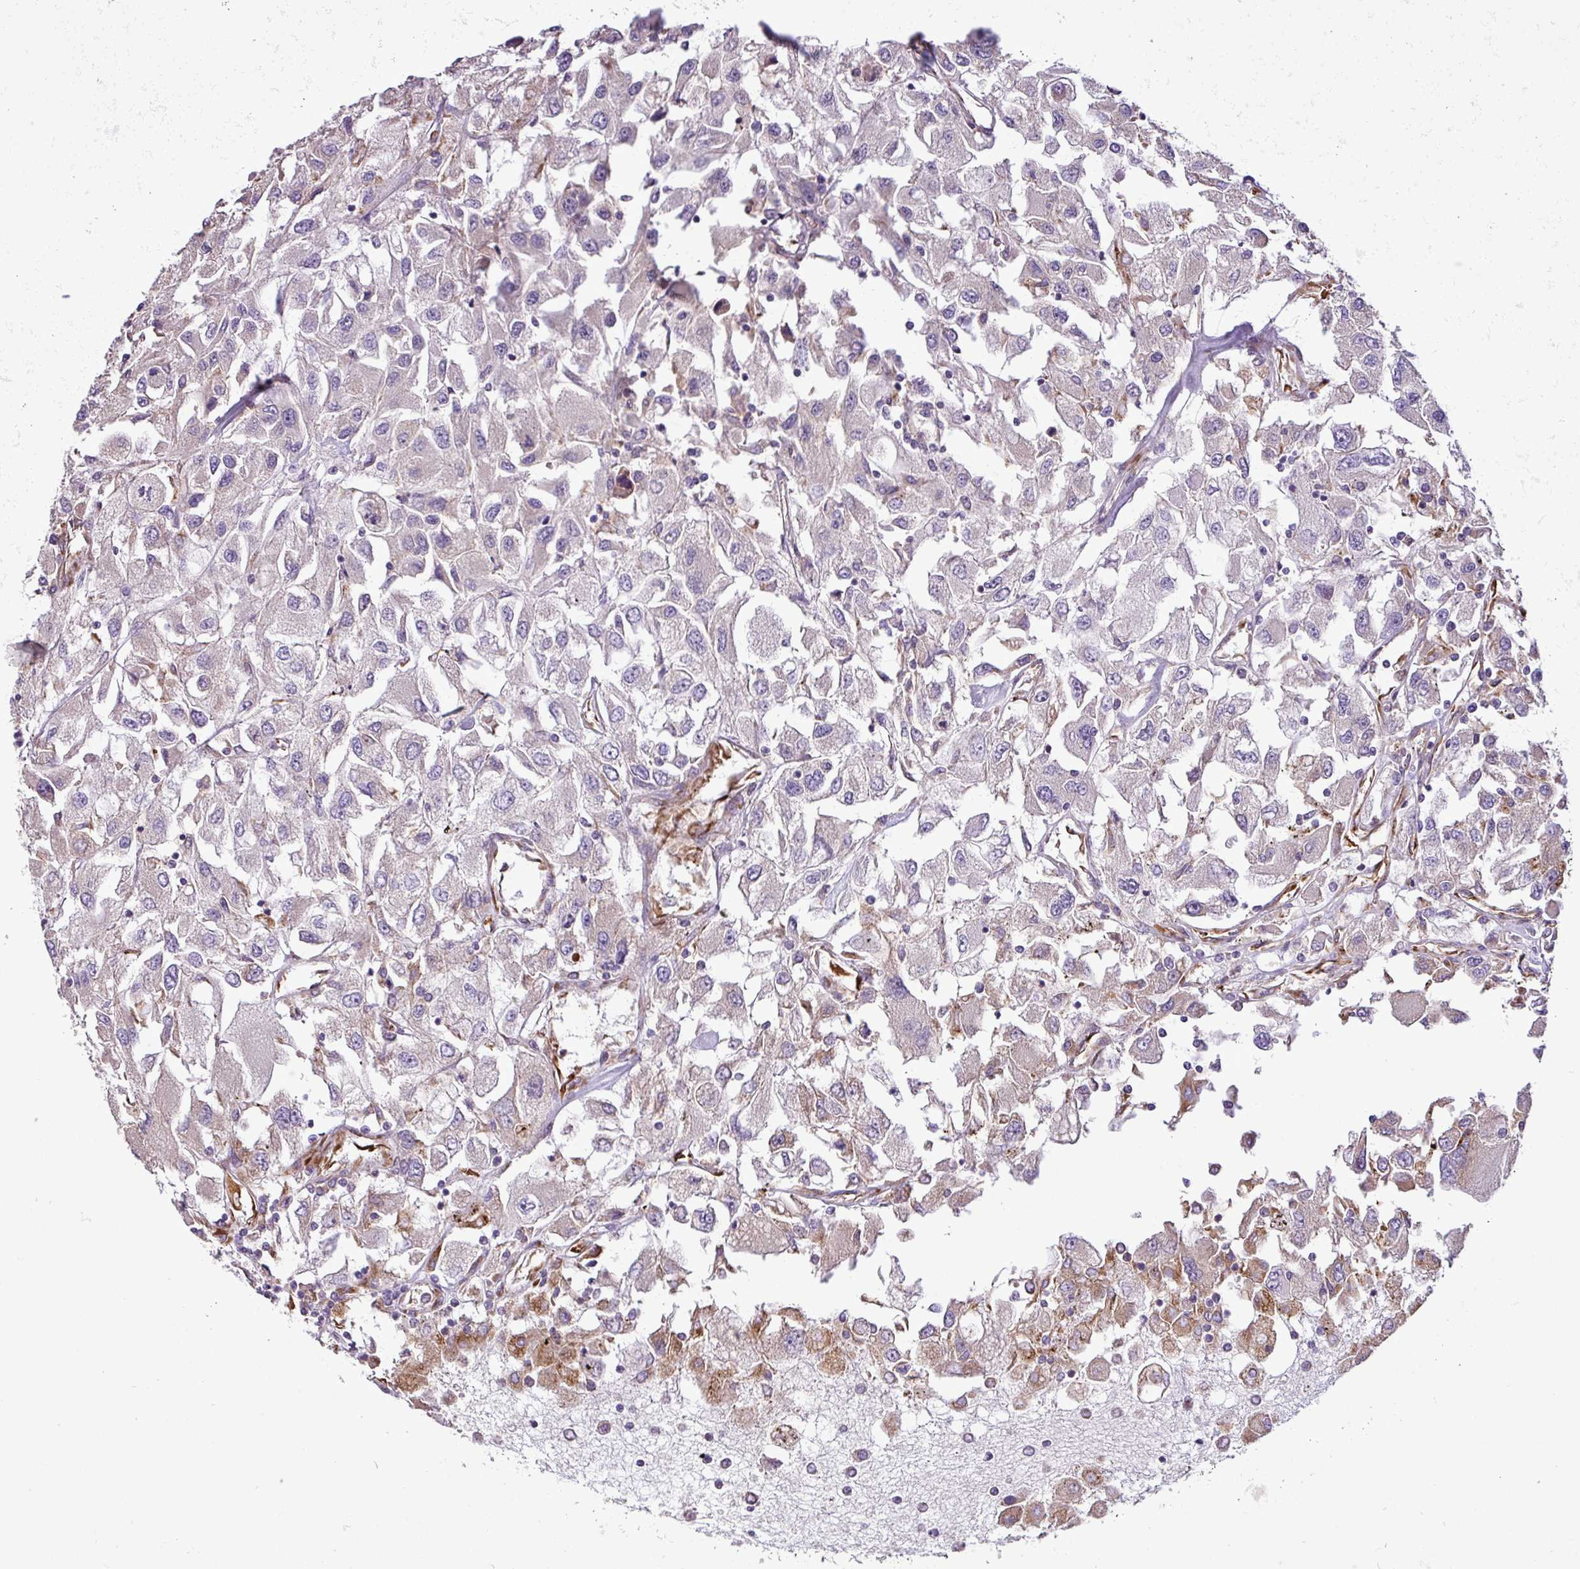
{"staining": {"intensity": "moderate", "quantity": "25%-75%", "location": "cytoplasmic/membranous"}, "tissue": "renal cancer", "cell_type": "Tumor cells", "image_type": "cancer", "snomed": [{"axis": "morphology", "description": "Adenocarcinoma, NOS"}, {"axis": "topography", "description": "Kidney"}], "caption": "Human renal adenocarcinoma stained with a brown dye shows moderate cytoplasmic/membranous positive staining in about 25%-75% of tumor cells.", "gene": "RPL13", "patient": {"sex": "female", "age": 52}}